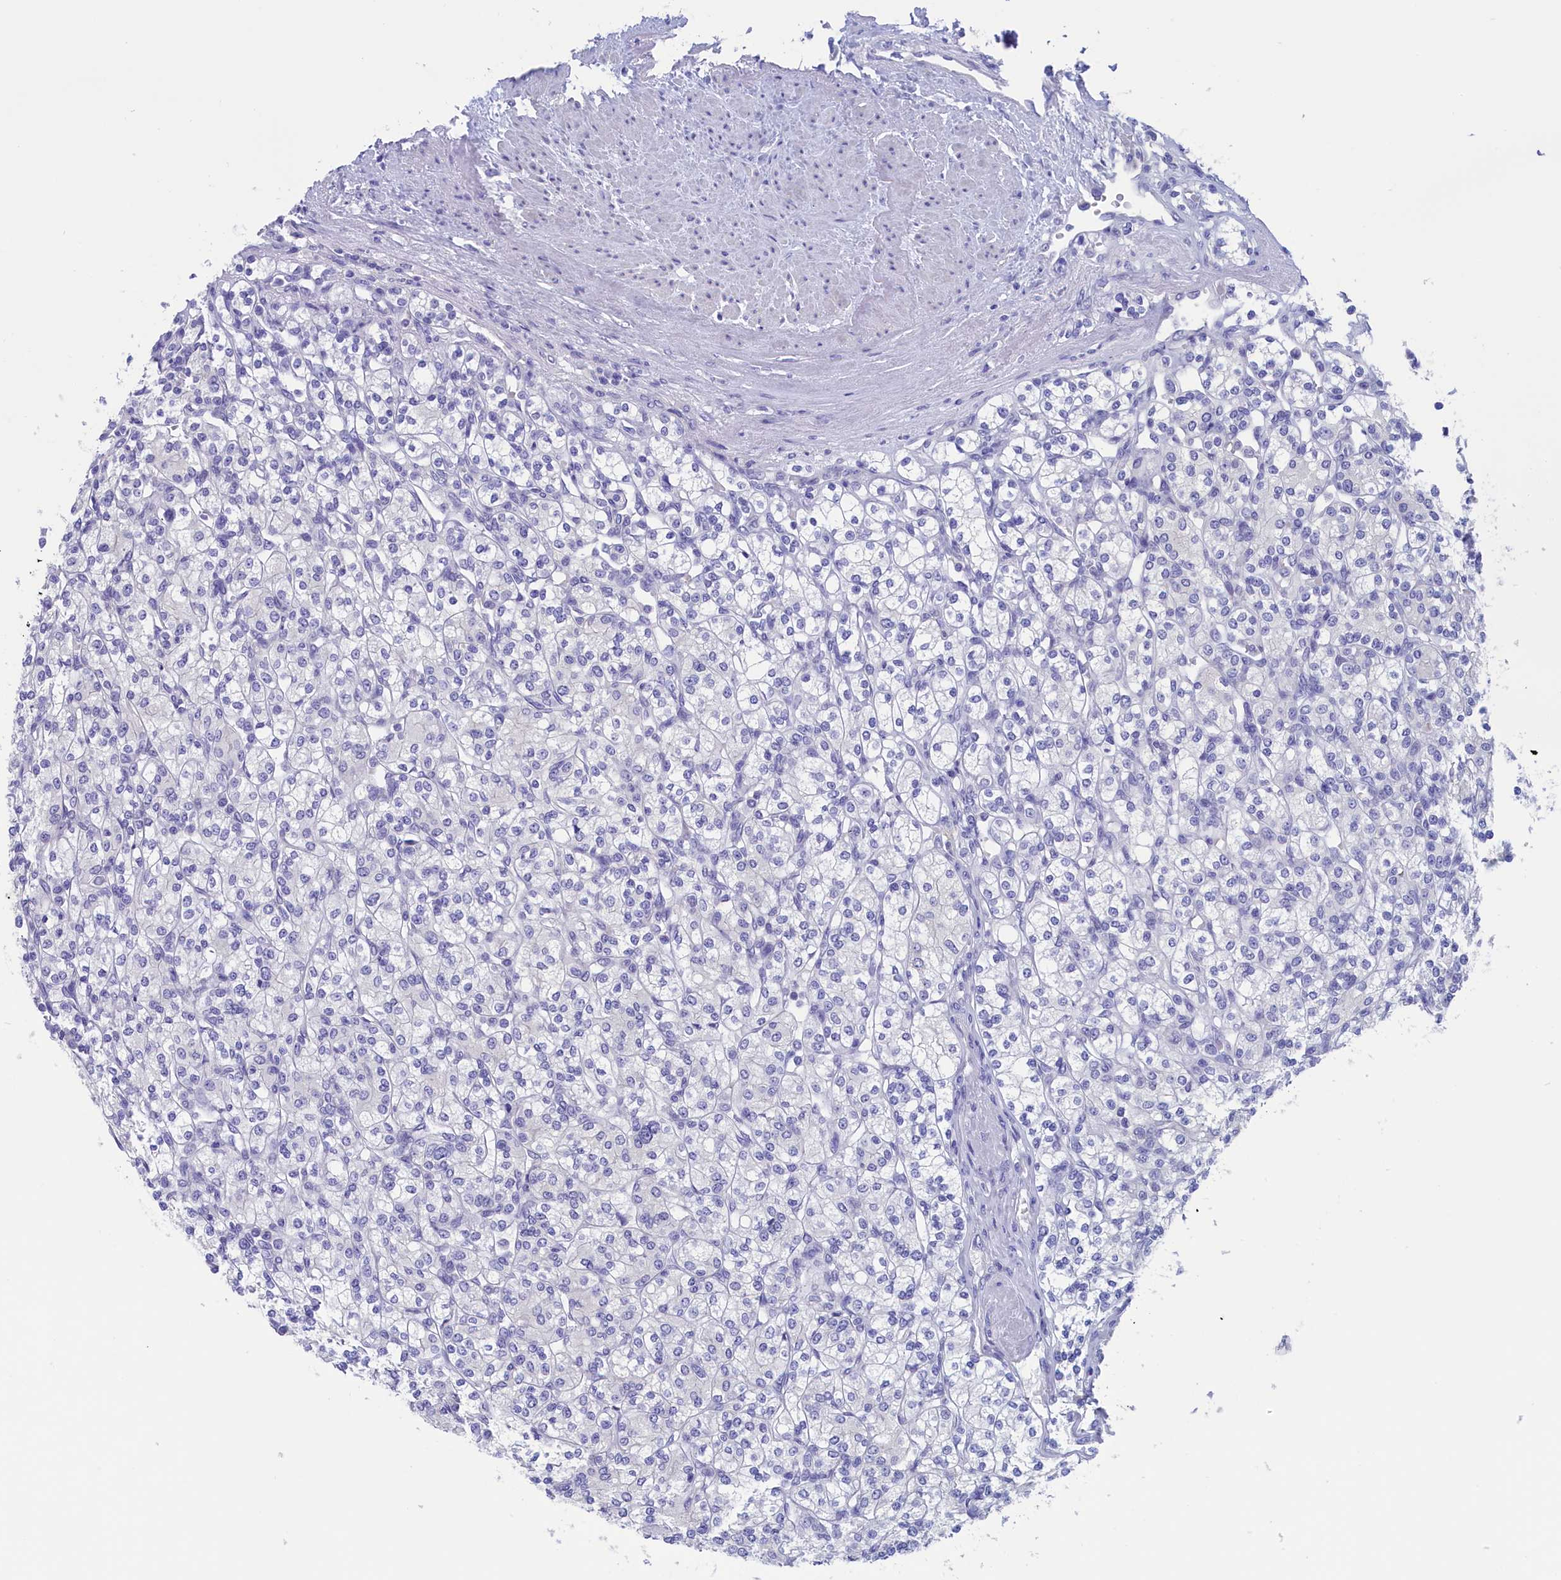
{"staining": {"intensity": "negative", "quantity": "none", "location": "none"}, "tissue": "renal cancer", "cell_type": "Tumor cells", "image_type": "cancer", "snomed": [{"axis": "morphology", "description": "Adenocarcinoma, NOS"}, {"axis": "topography", "description": "Kidney"}], "caption": "Immunohistochemistry photomicrograph of human renal cancer (adenocarcinoma) stained for a protein (brown), which exhibits no staining in tumor cells.", "gene": "VPS35L", "patient": {"sex": "male", "age": 77}}